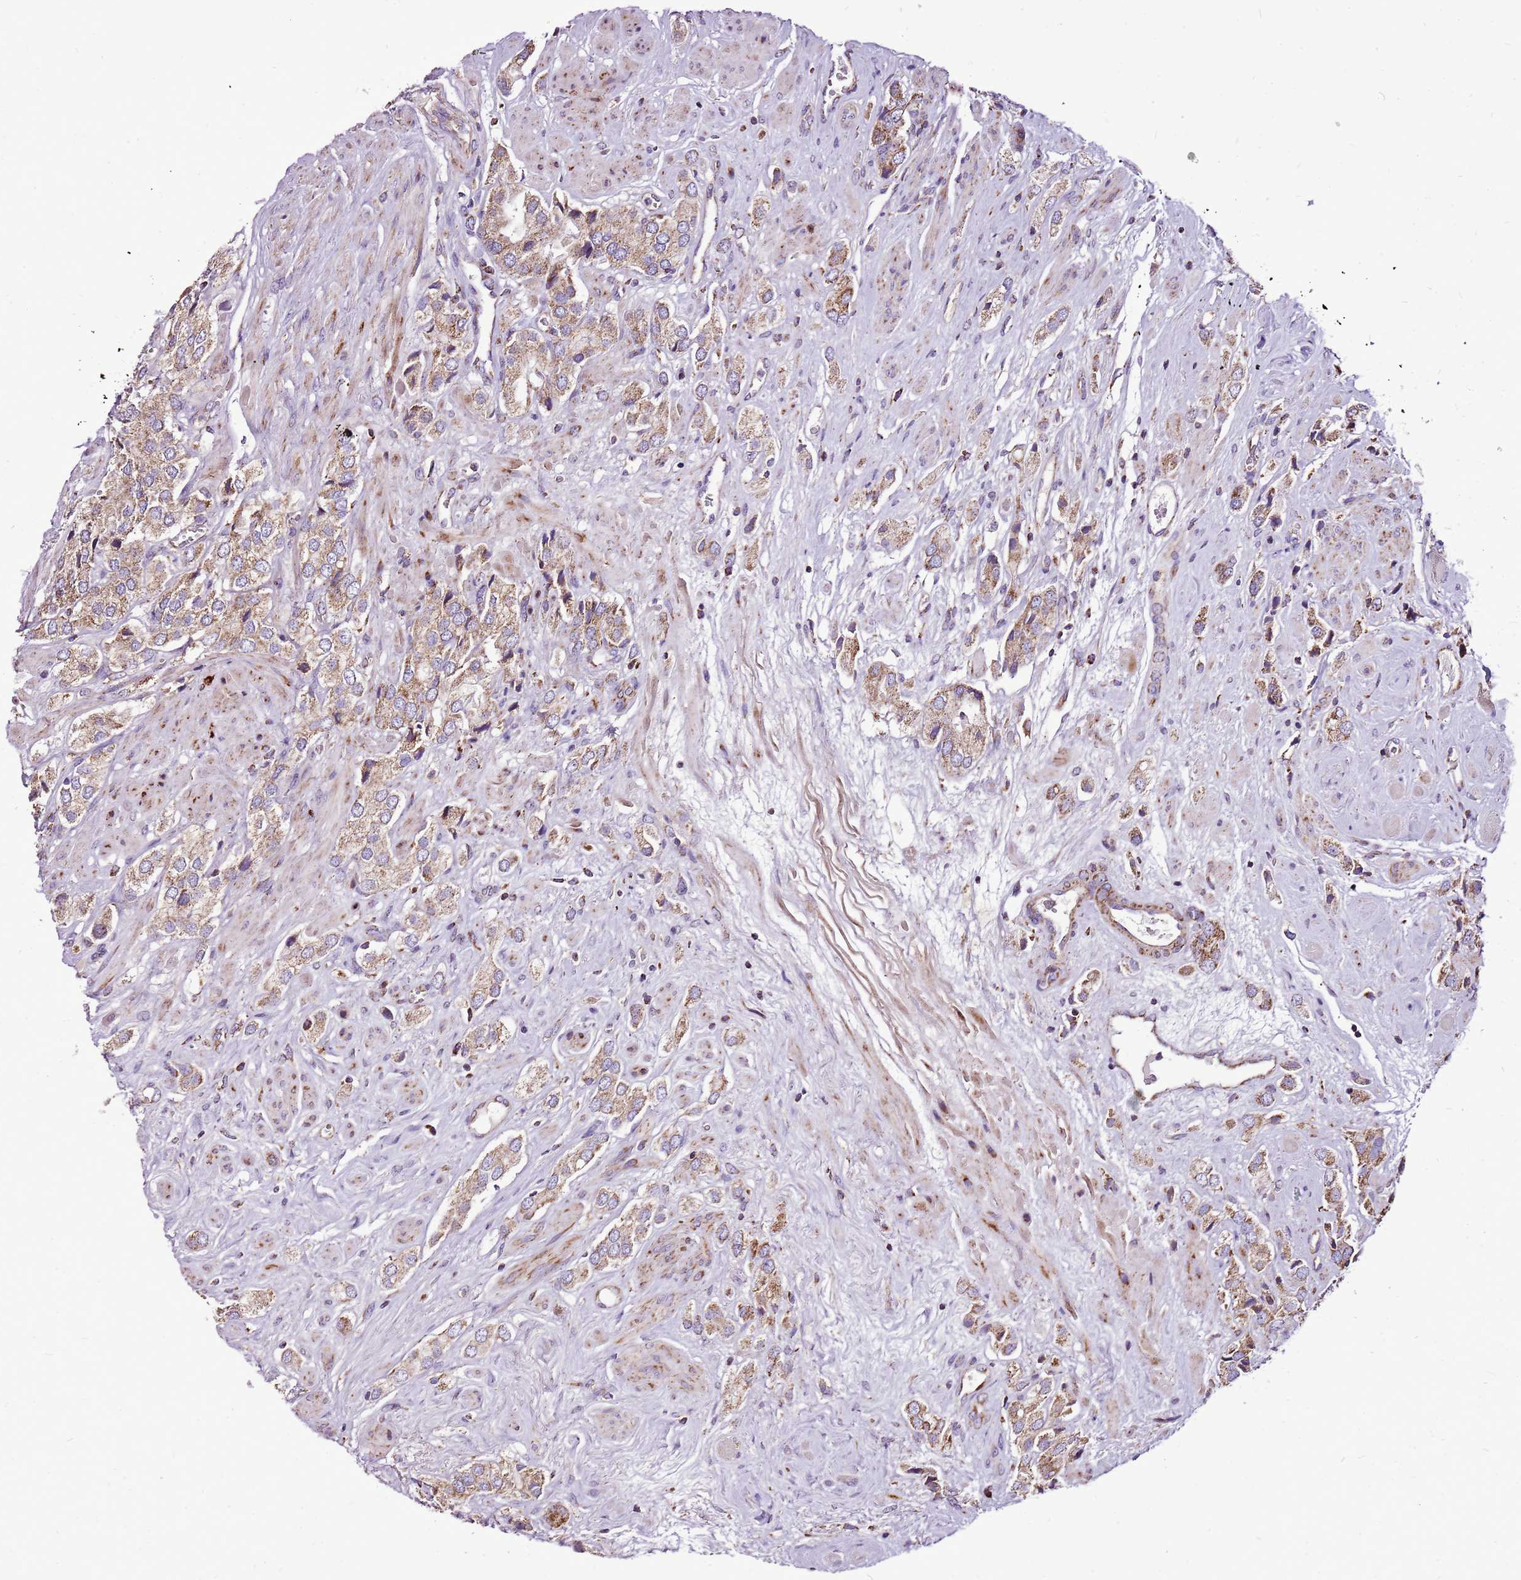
{"staining": {"intensity": "moderate", "quantity": ">75%", "location": "cytoplasmic/membranous"}, "tissue": "prostate cancer", "cell_type": "Tumor cells", "image_type": "cancer", "snomed": [{"axis": "morphology", "description": "Adenocarcinoma, High grade"}, {"axis": "topography", "description": "Prostate and seminal vesicle, NOS"}], "caption": "IHC (DAB (3,3'-diaminobenzidine)) staining of human prostate high-grade adenocarcinoma reveals moderate cytoplasmic/membranous protein positivity in about >75% of tumor cells.", "gene": "GCDH", "patient": {"sex": "male", "age": 64}}